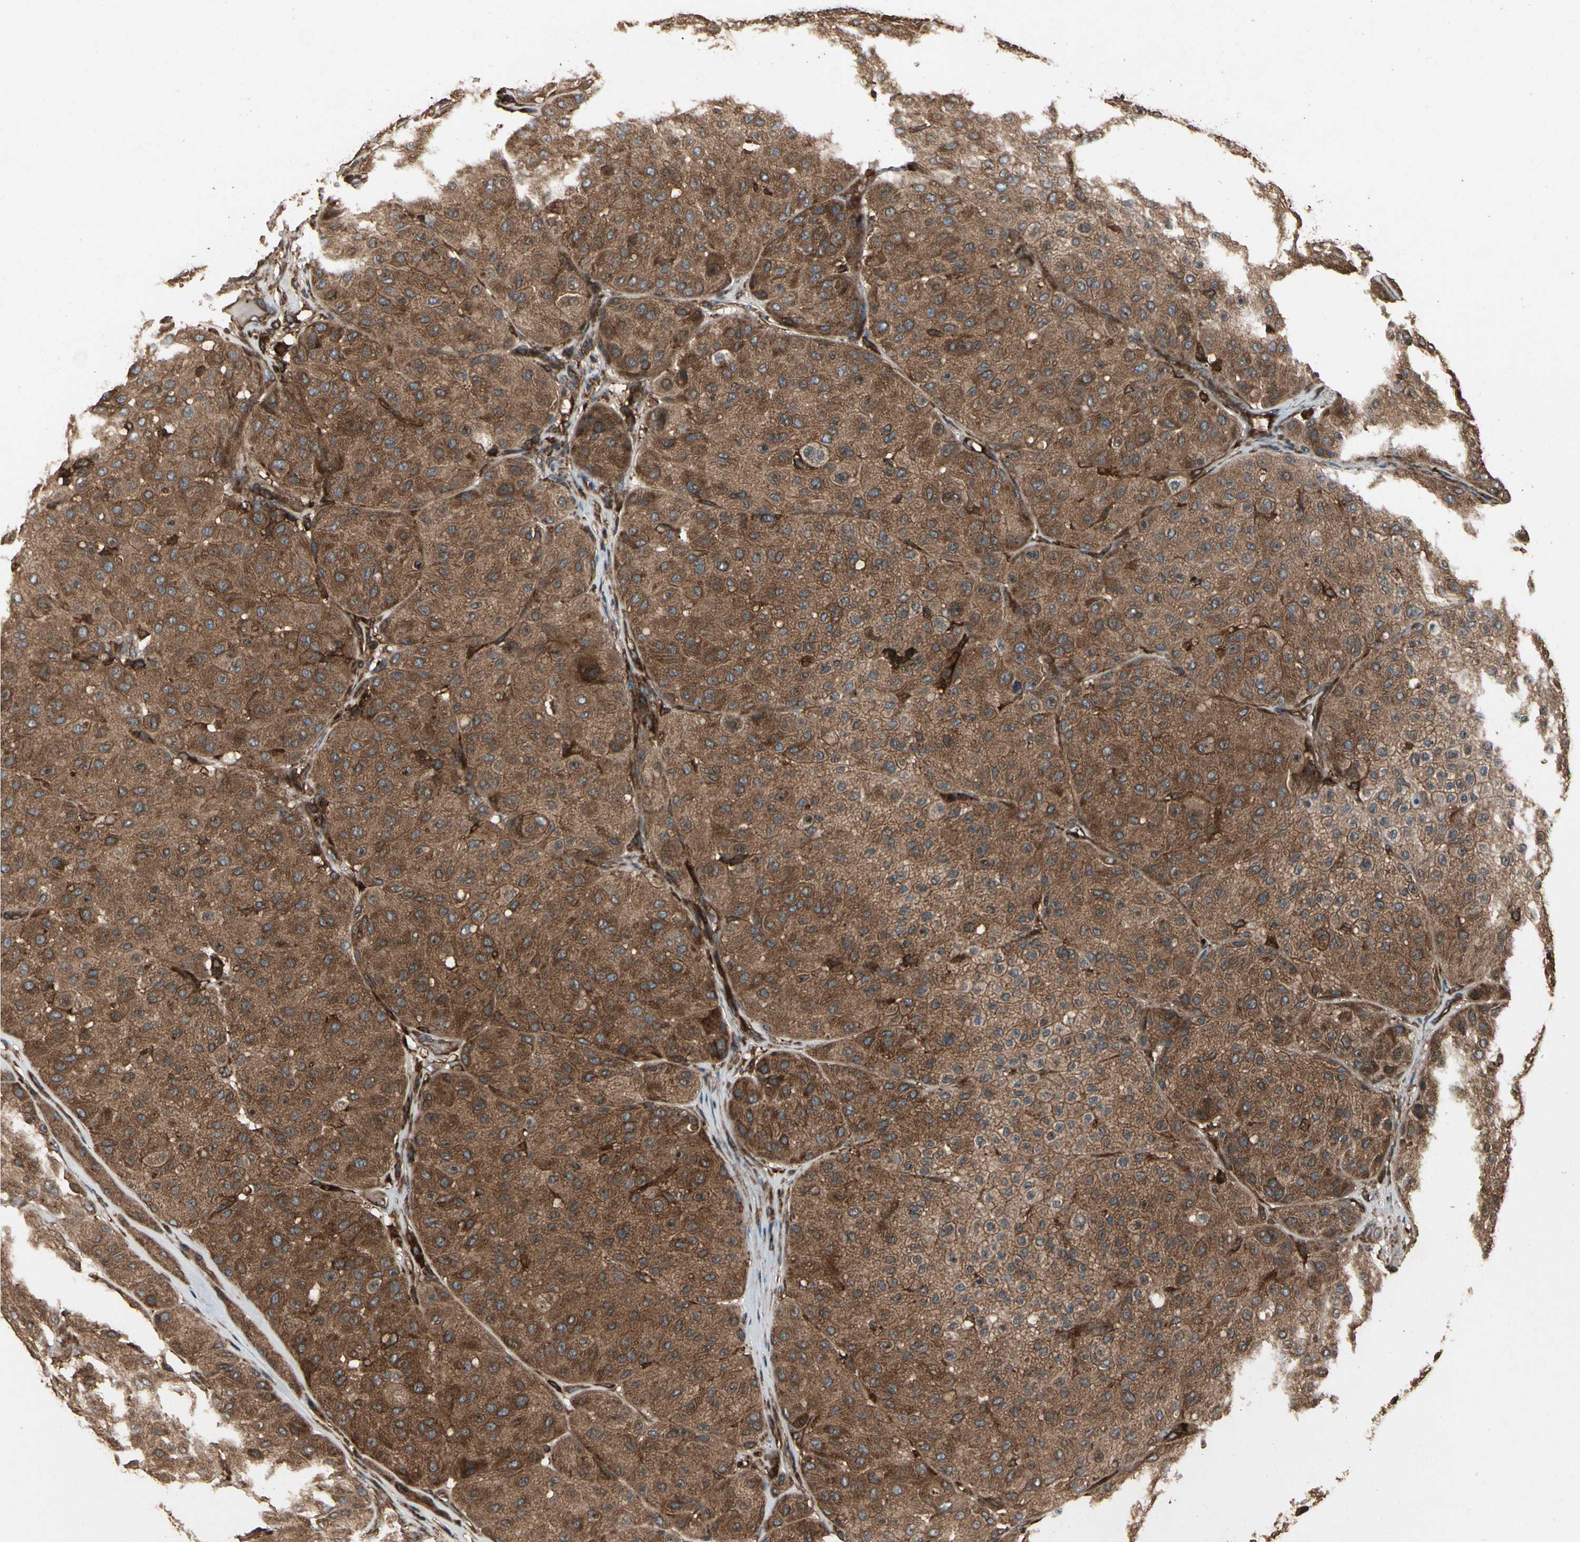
{"staining": {"intensity": "strong", "quantity": ">75%", "location": "cytoplasmic/membranous"}, "tissue": "melanoma", "cell_type": "Tumor cells", "image_type": "cancer", "snomed": [{"axis": "morphology", "description": "Normal tissue, NOS"}, {"axis": "morphology", "description": "Malignant melanoma, Metastatic site"}, {"axis": "topography", "description": "Skin"}], "caption": "Protein expression analysis of human malignant melanoma (metastatic site) reveals strong cytoplasmic/membranous expression in approximately >75% of tumor cells.", "gene": "AGBL2", "patient": {"sex": "male", "age": 41}}